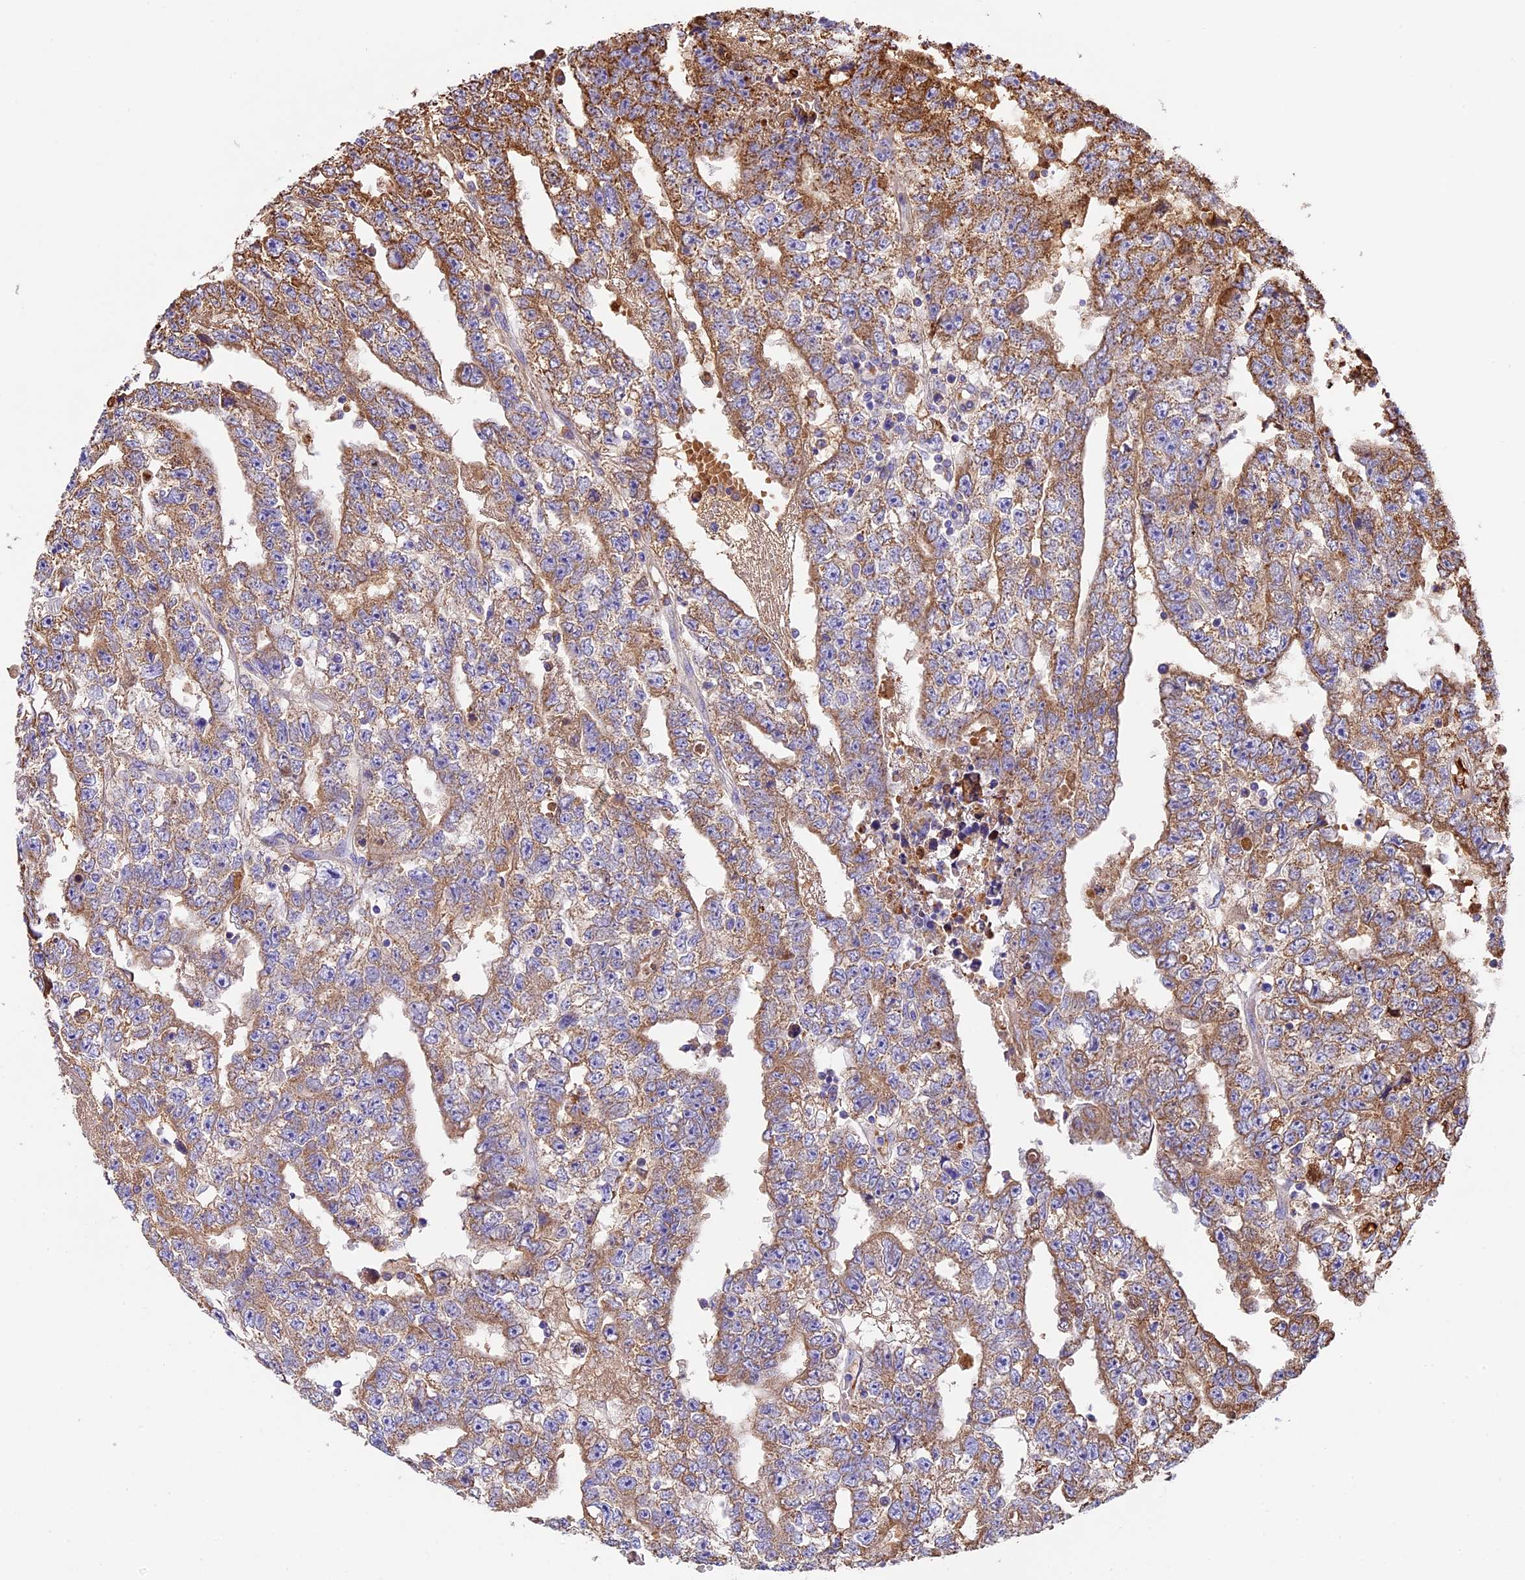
{"staining": {"intensity": "moderate", "quantity": "25%-75%", "location": "cytoplasmic/membranous"}, "tissue": "testis cancer", "cell_type": "Tumor cells", "image_type": "cancer", "snomed": [{"axis": "morphology", "description": "Carcinoma, Embryonal, NOS"}, {"axis": "topography", "description": "Testis"}], "caption": "Immunohistochemistry of embryonal carcinoma (testis) shows medium levels of moderate cytoplasmic/membranous expression in approximately 25%-75% of tumor cells. Nuclei are stained in blue.", "gene": "OCEL1", "patient": {"sex": "male", "age": 25}}